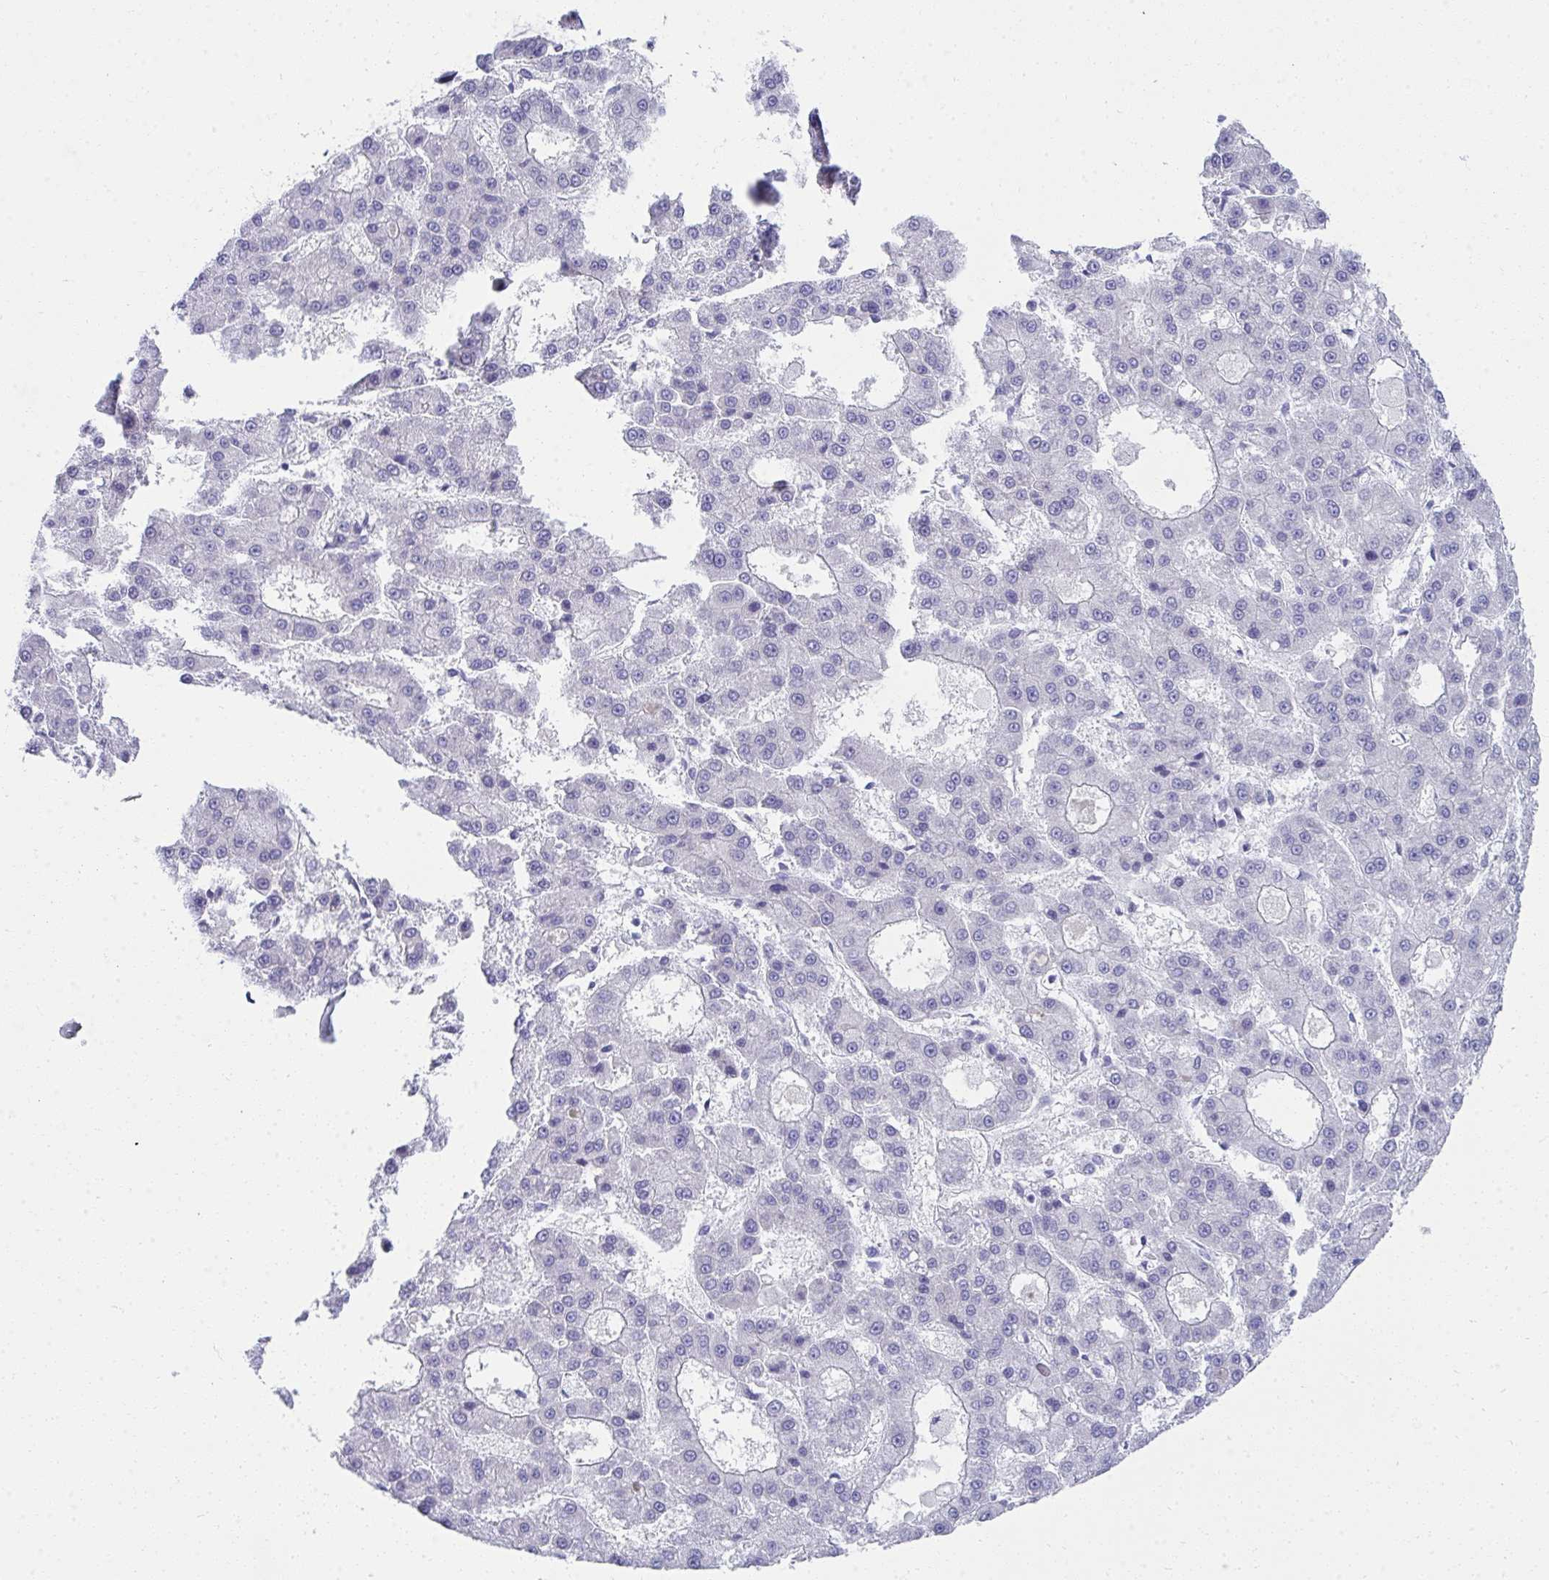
{"staining": {"intensity": "negative", "quantity": "none", "location": "none"}, "tissue": "liver cancer", "cell_type": "Tumor cells", "image_type": "cancer", "snomed": [{"axis": "morphology", "description": "Carcinoma, Hepatocellular, NOS"}, {"axis": "topography", "description": "Liver"}], "caption": "Immunohistochemistry (IHC) micrograph of liver cancer stained for a protein (brown), which reveals no expression in tumor cells.", "gene": "PUS7L", "patient": {"sex": "male", "age": 70}}